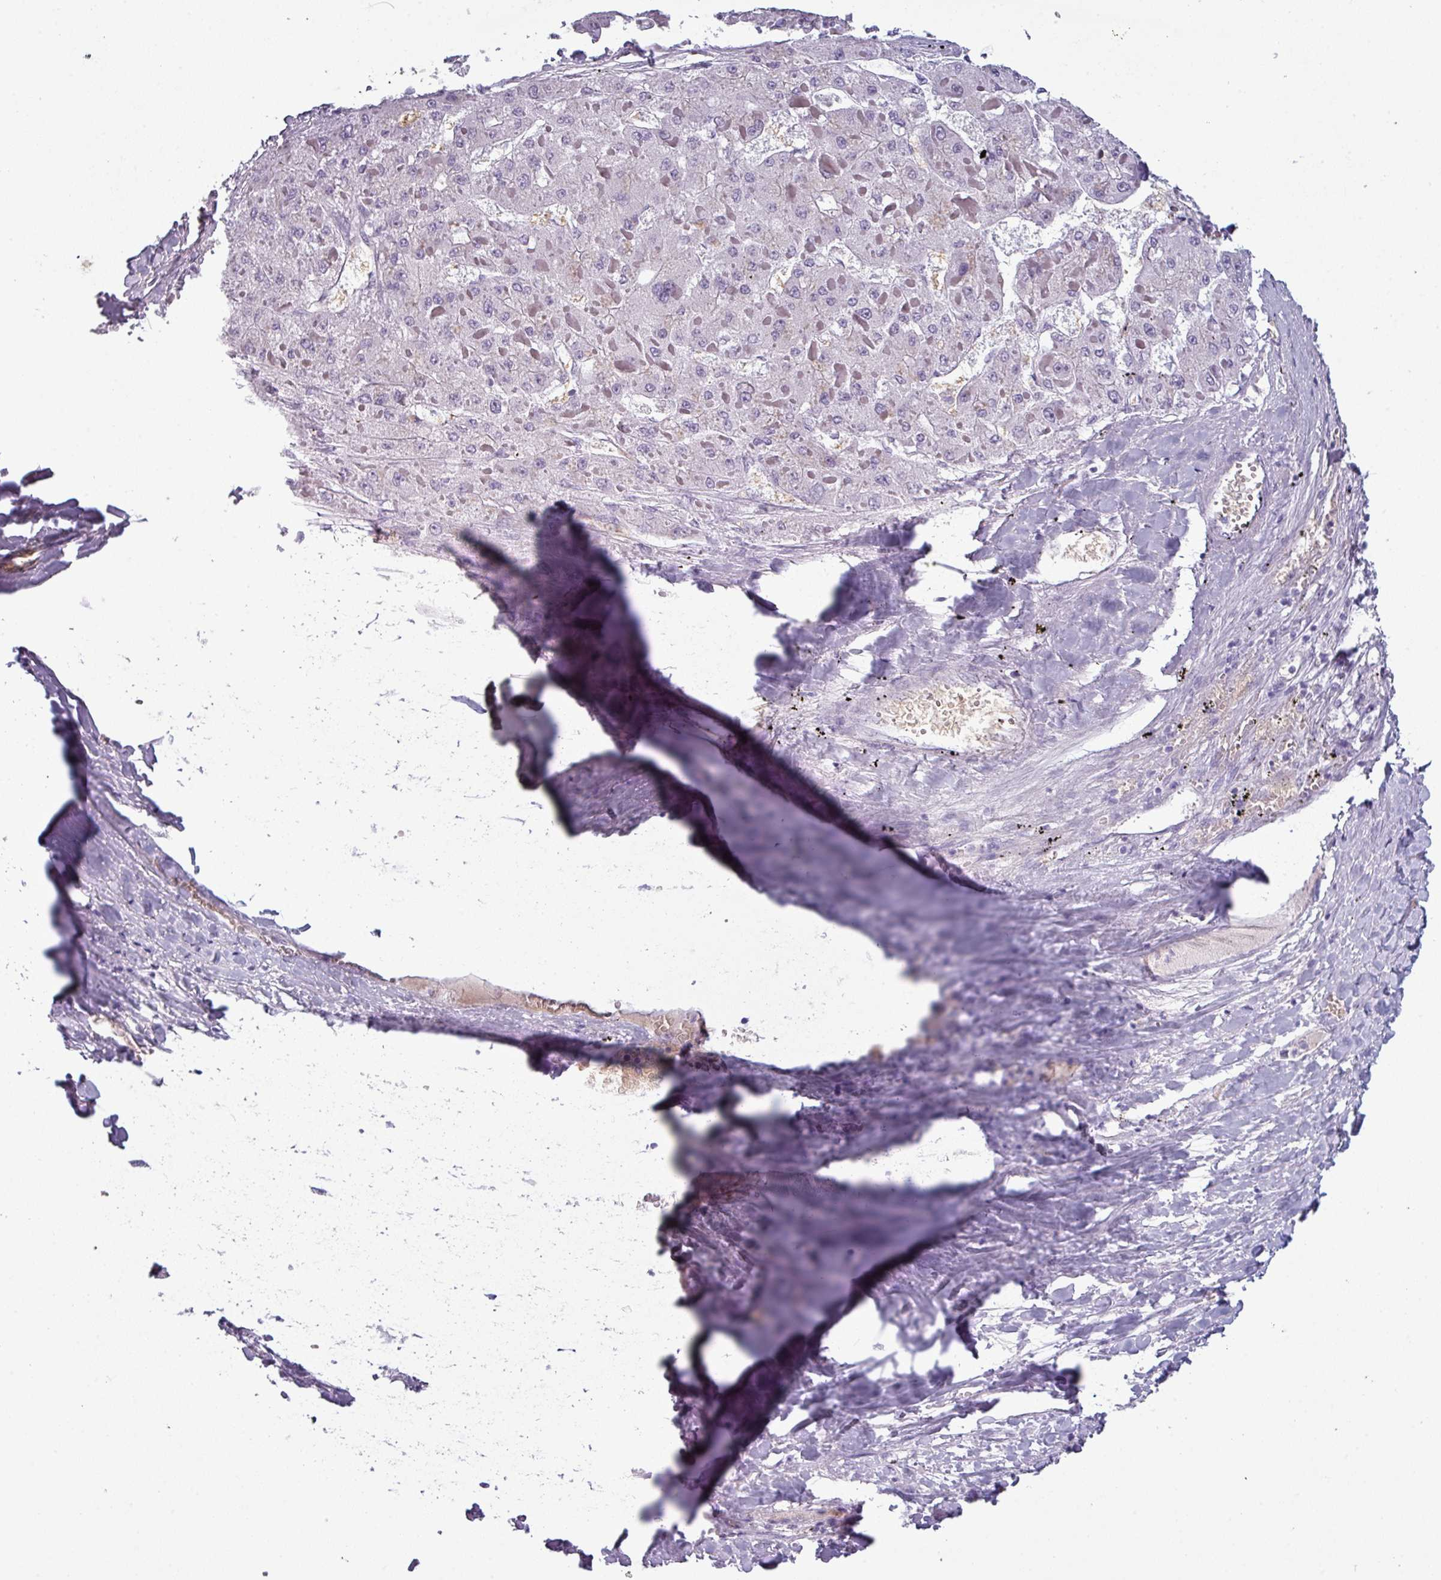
{"staining": {"intensity": "negative", "quantity": "none", "location": "none"}, "tissue": "liver cancer", "cell_type": "Tumor cells", "image_type": "cancer", "snomed": [{"axis": "morphology", "description": "Carcinoma, Hepatocellular, NOS"}, {"axis": "topography", "description": "Liver"}], "caption": "This image is of liver cancer (hepatocellular carcinoma) stained with immunohistochemistry (IHC) to label a protein in brown with the nuclei are counter-stained blue. There is no staining in tumor cells.", "gene": "AREL1", "patient": {"sex": "female", "age": 73}}